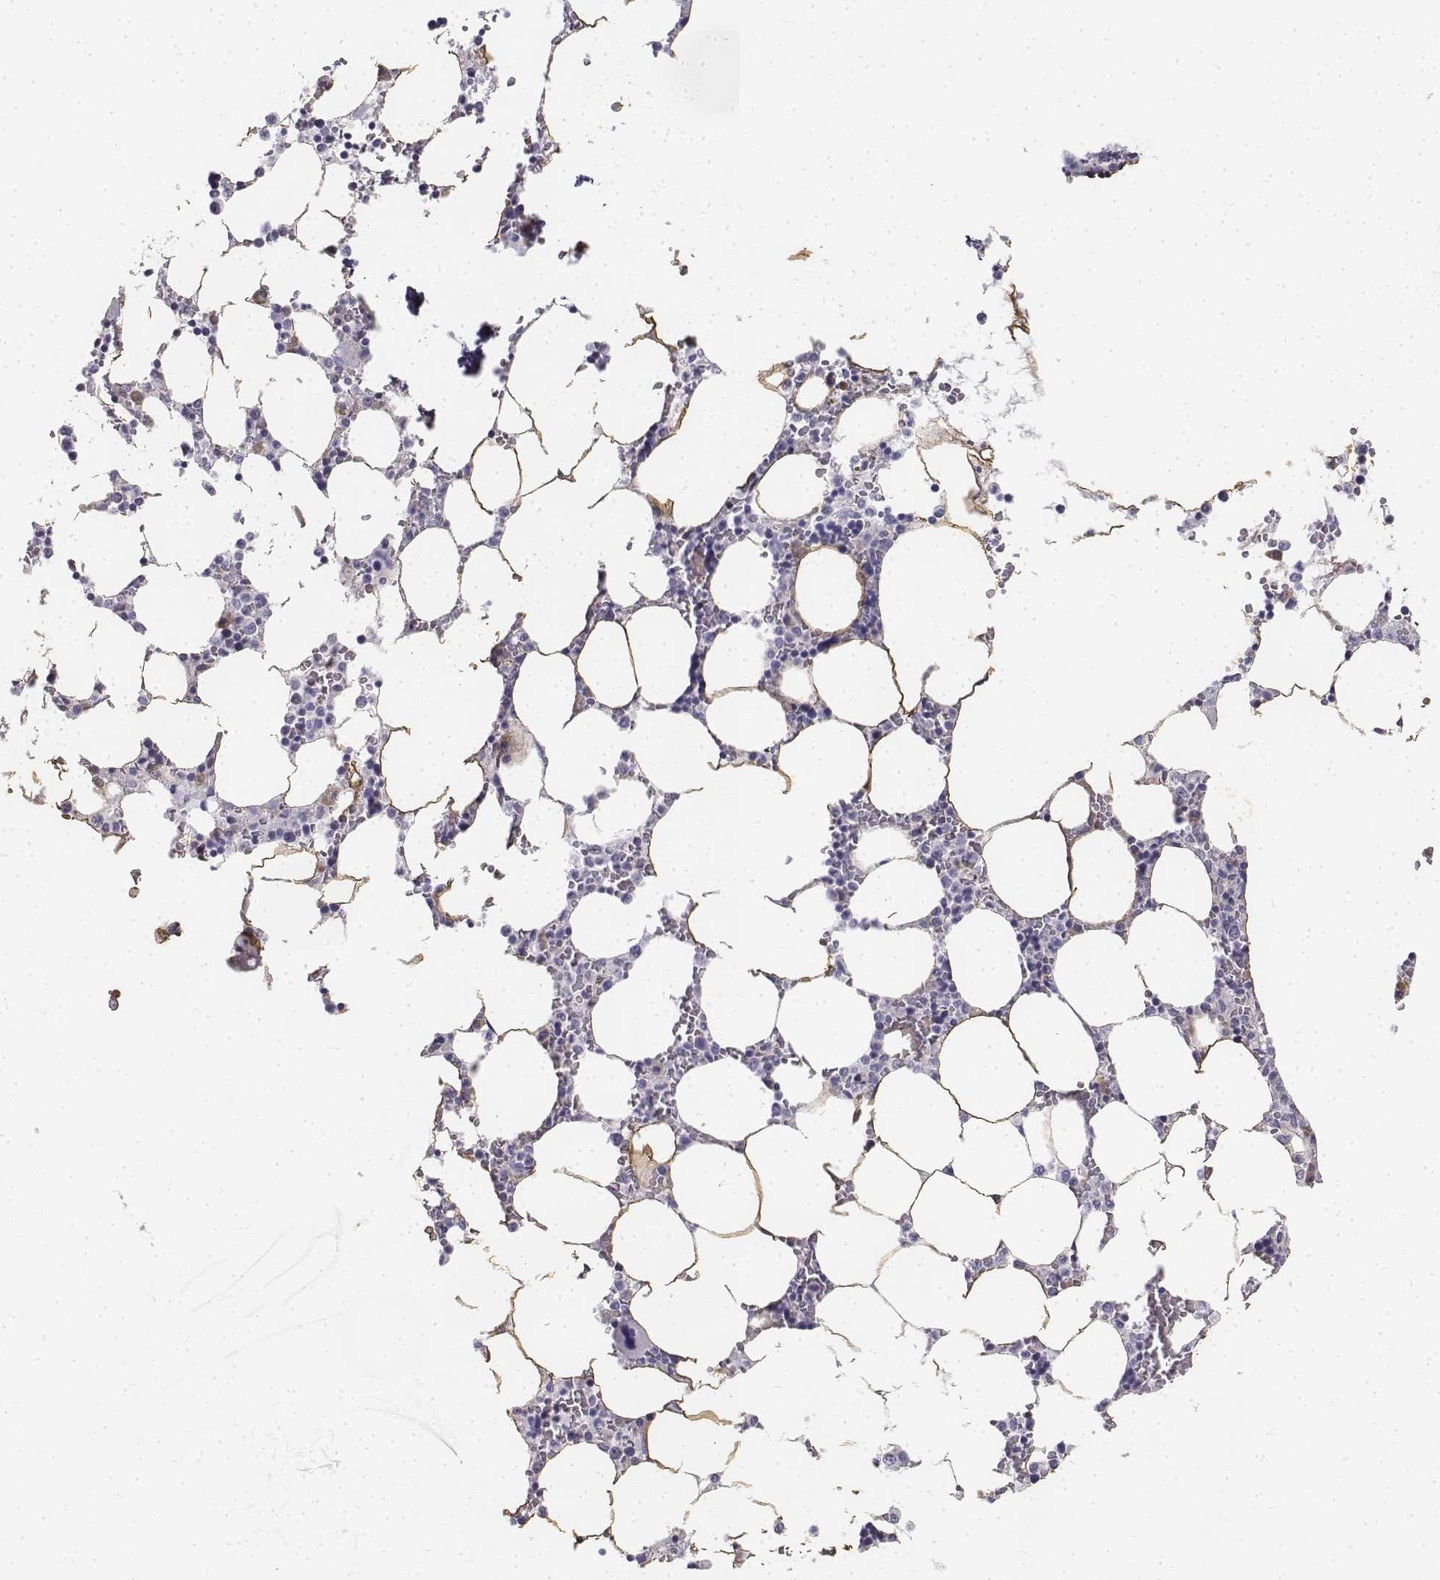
{"staining": {"intensity": "negative", "quantity": "none", "location": "none"}, "tissue": "bone marrow", "cell_type": "Hematopoietic cells", "image_type": "normal", "snomed": [{"axis": "morphology", "description": "Normal tissue, NOS"}, {"axis": "topography", "description": "Bone marrow"}], "caption": "DAB immunohistochemical staining of benign bone marrow reveals no significant positivity in hematopoietic cells. The staining is performed using DAB (3,3'-diaminobenzidine) brown chromogen with nuclei counter-stained in using hematoxylin.", "gene": "PENK", "patient": {"sex": "male", "age": 64}}